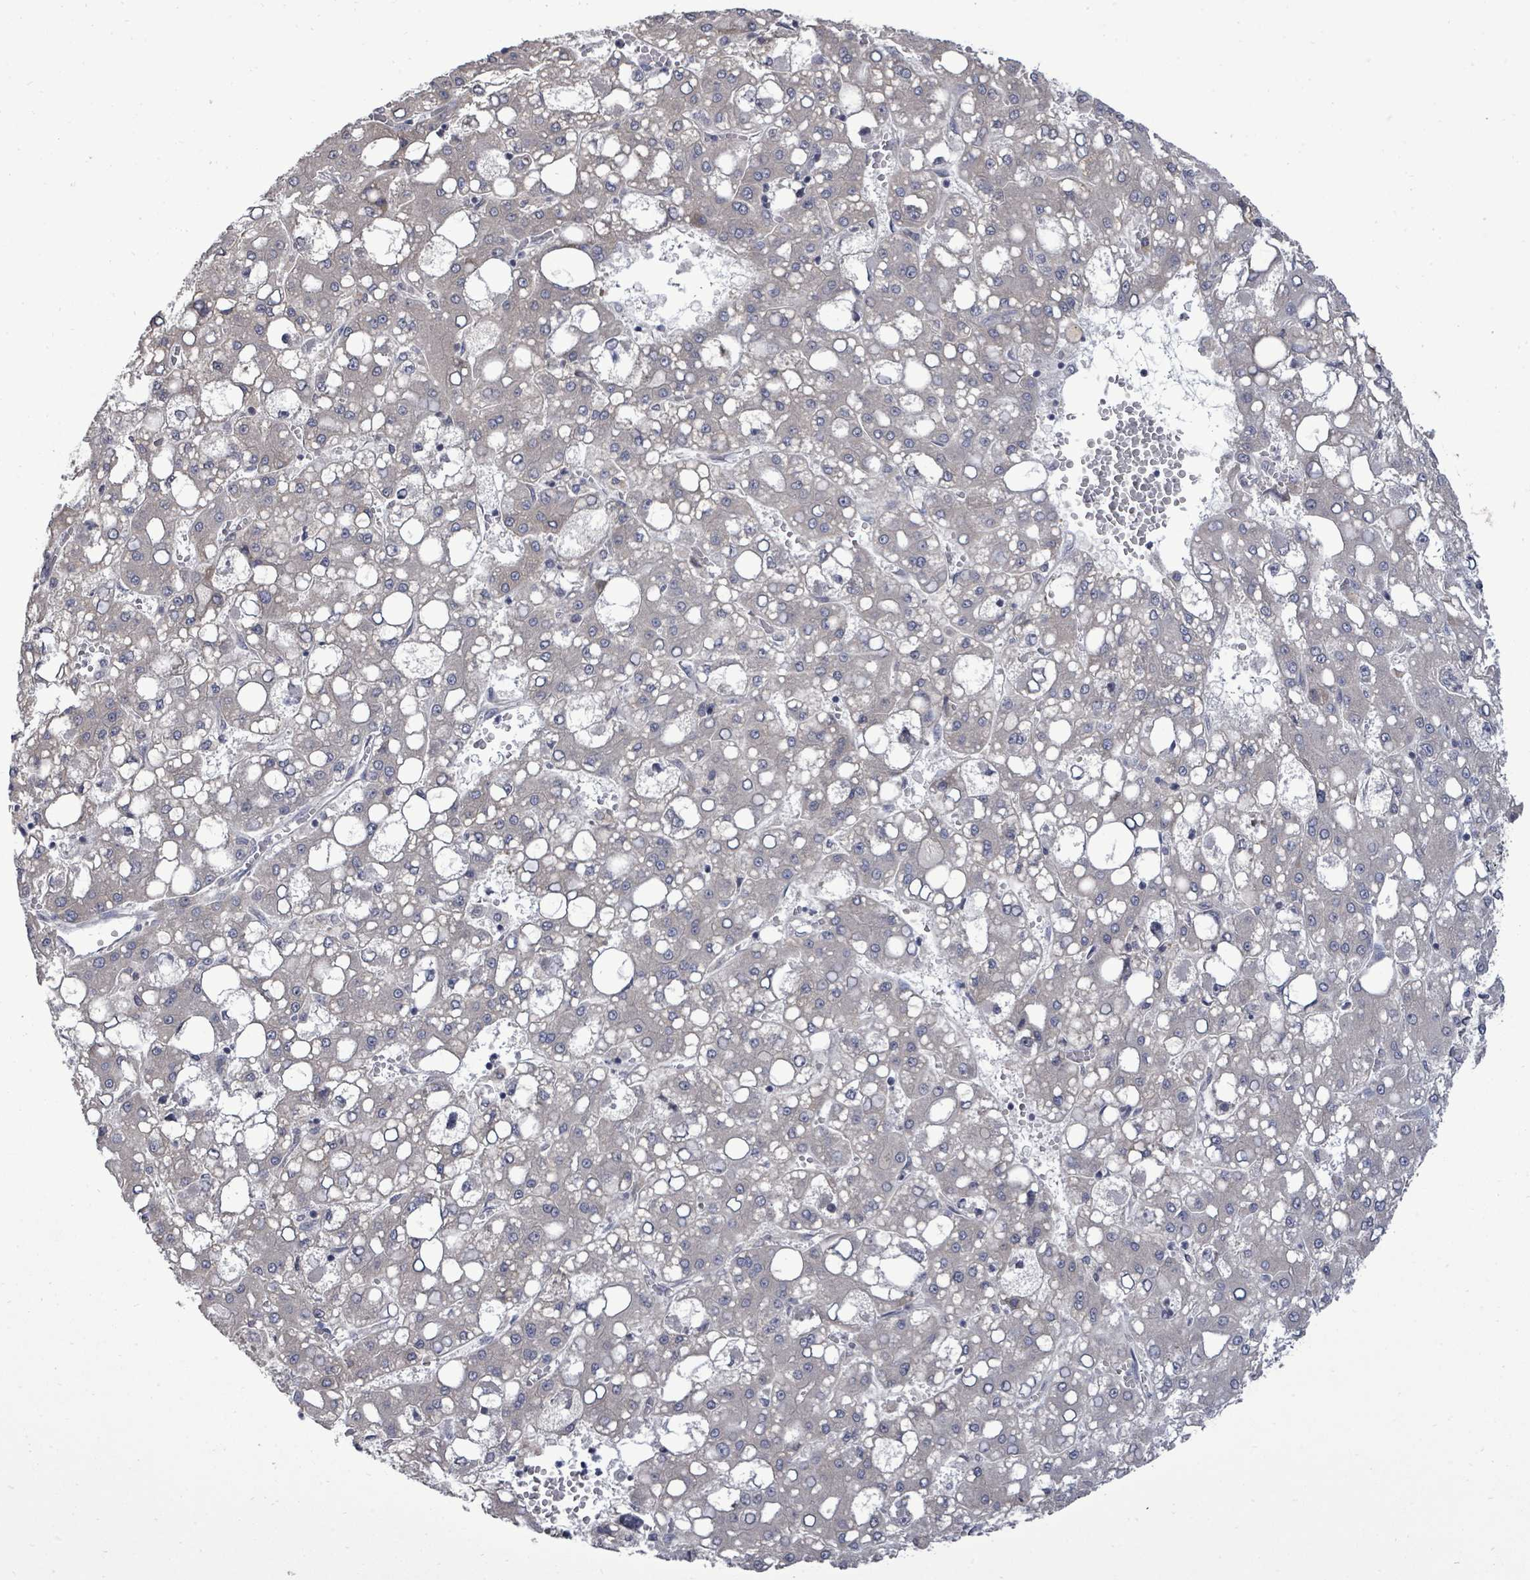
{"staining": {"intensity": "negative", "quantity": "none", "location": "none"}, "tissue": "liver cancer", "cell_type": "Tumor cells", "image_type": "cancer", "snomed": [{"axis": "morphology", "description": "Carcinoma, Hepatocellular, NOS"}, {"axis": "topography", "description": "Liver"}], "caption": "Immunohistochemistry (IHC) image of human liver hepatocellular carcinoma stained for a protein (brown), which demonstrates no staining in tumor cells.", "gene": "POMGNT2", "patient": {"sex": "male", "age": 65}}